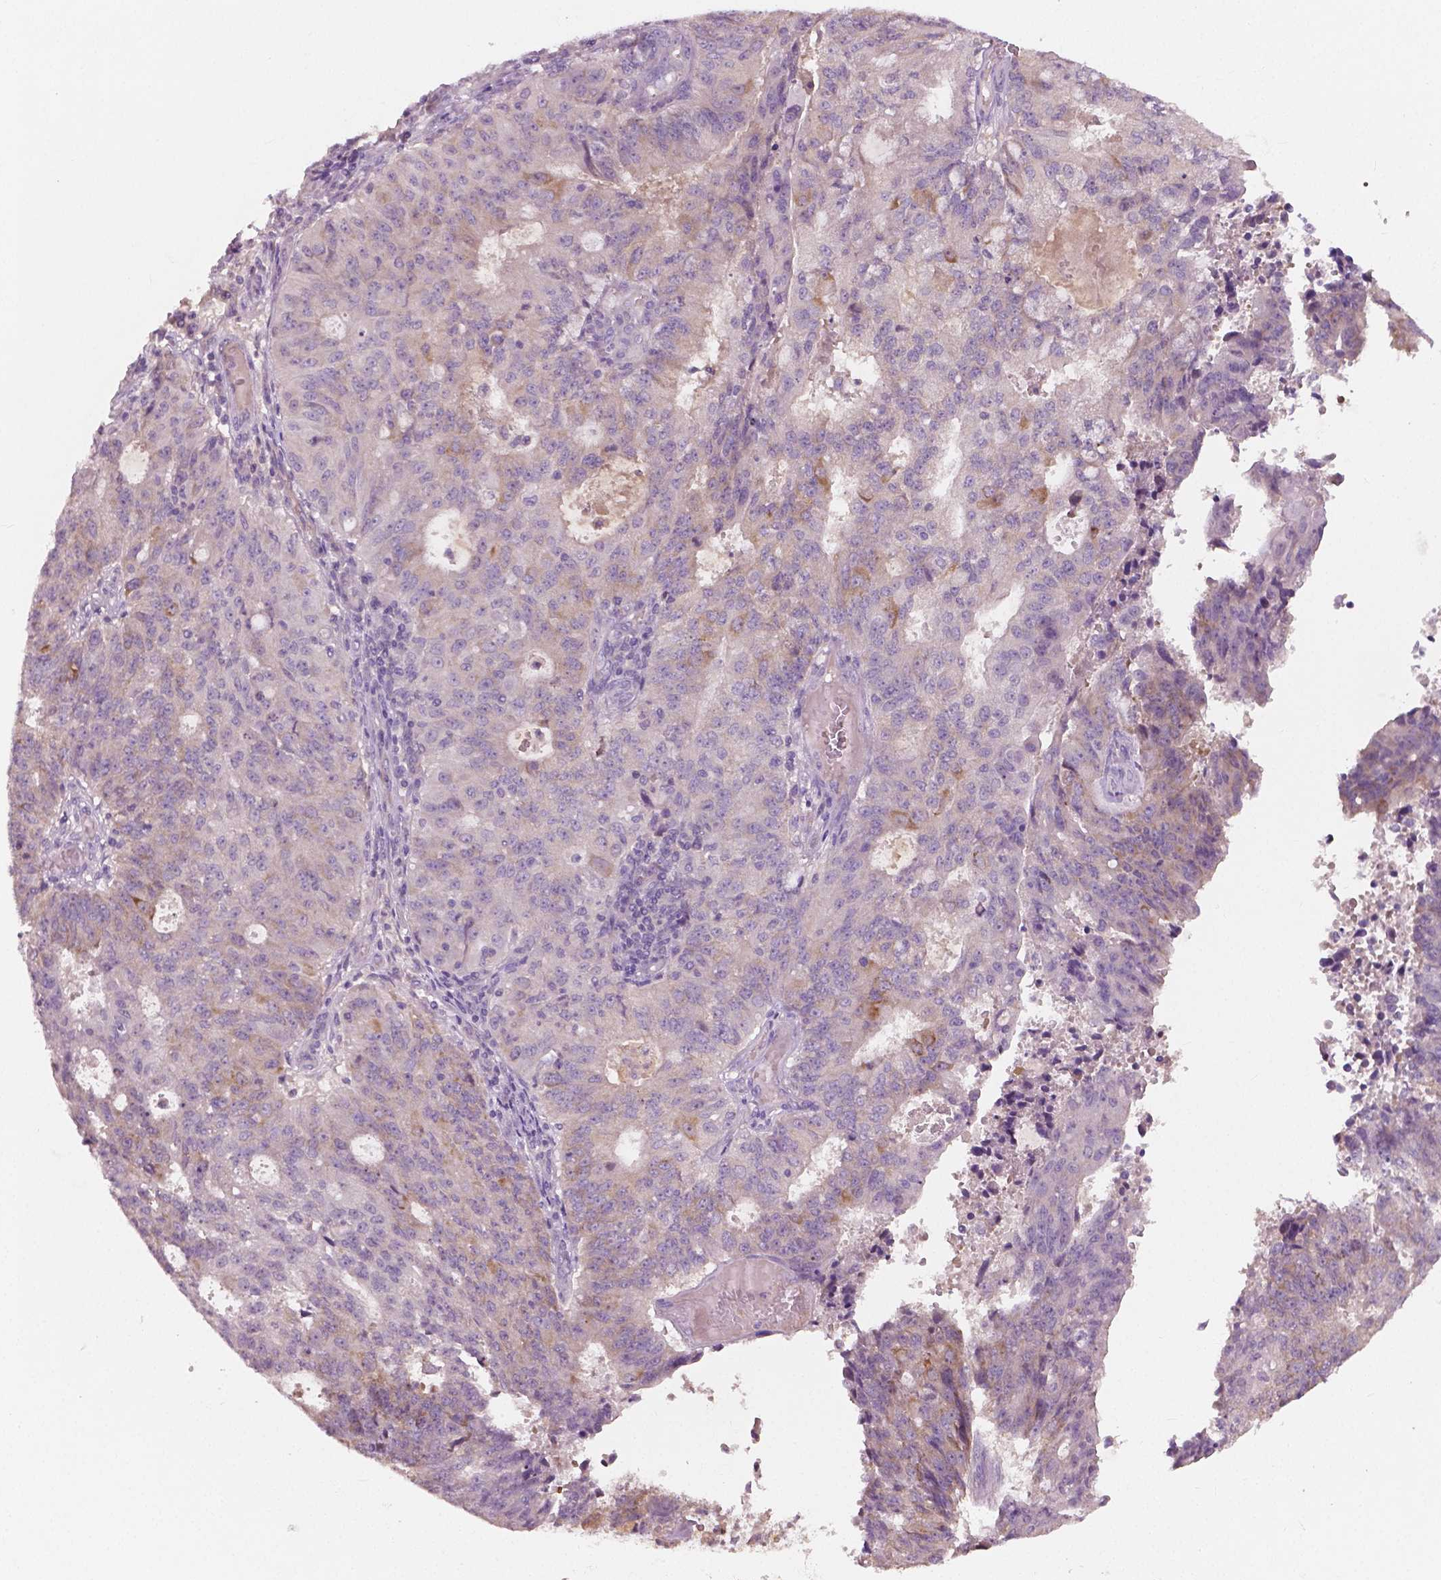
{"staining": {"intensity": "weak", "quantity": "25%-75%", "location": "cytoplasmic/membranous"}, "tissue": "endometrial cancer", "cell_type": "Tumor cells", "image_type": "cancer", "snomed": [{"axis": "morphology", "description": "Adenocarcinoma, NOS"}, {"axis": "topography", "description": "Endometrium"}], "caption": "Human endometrial cancer stained for a protein (brown) reveals weak cytoplasmic/membranous positive positivity in about 25%-75% of tumor cells.", "gene": "LSM14B", "patient": {"sex": "female", "age": 82}}